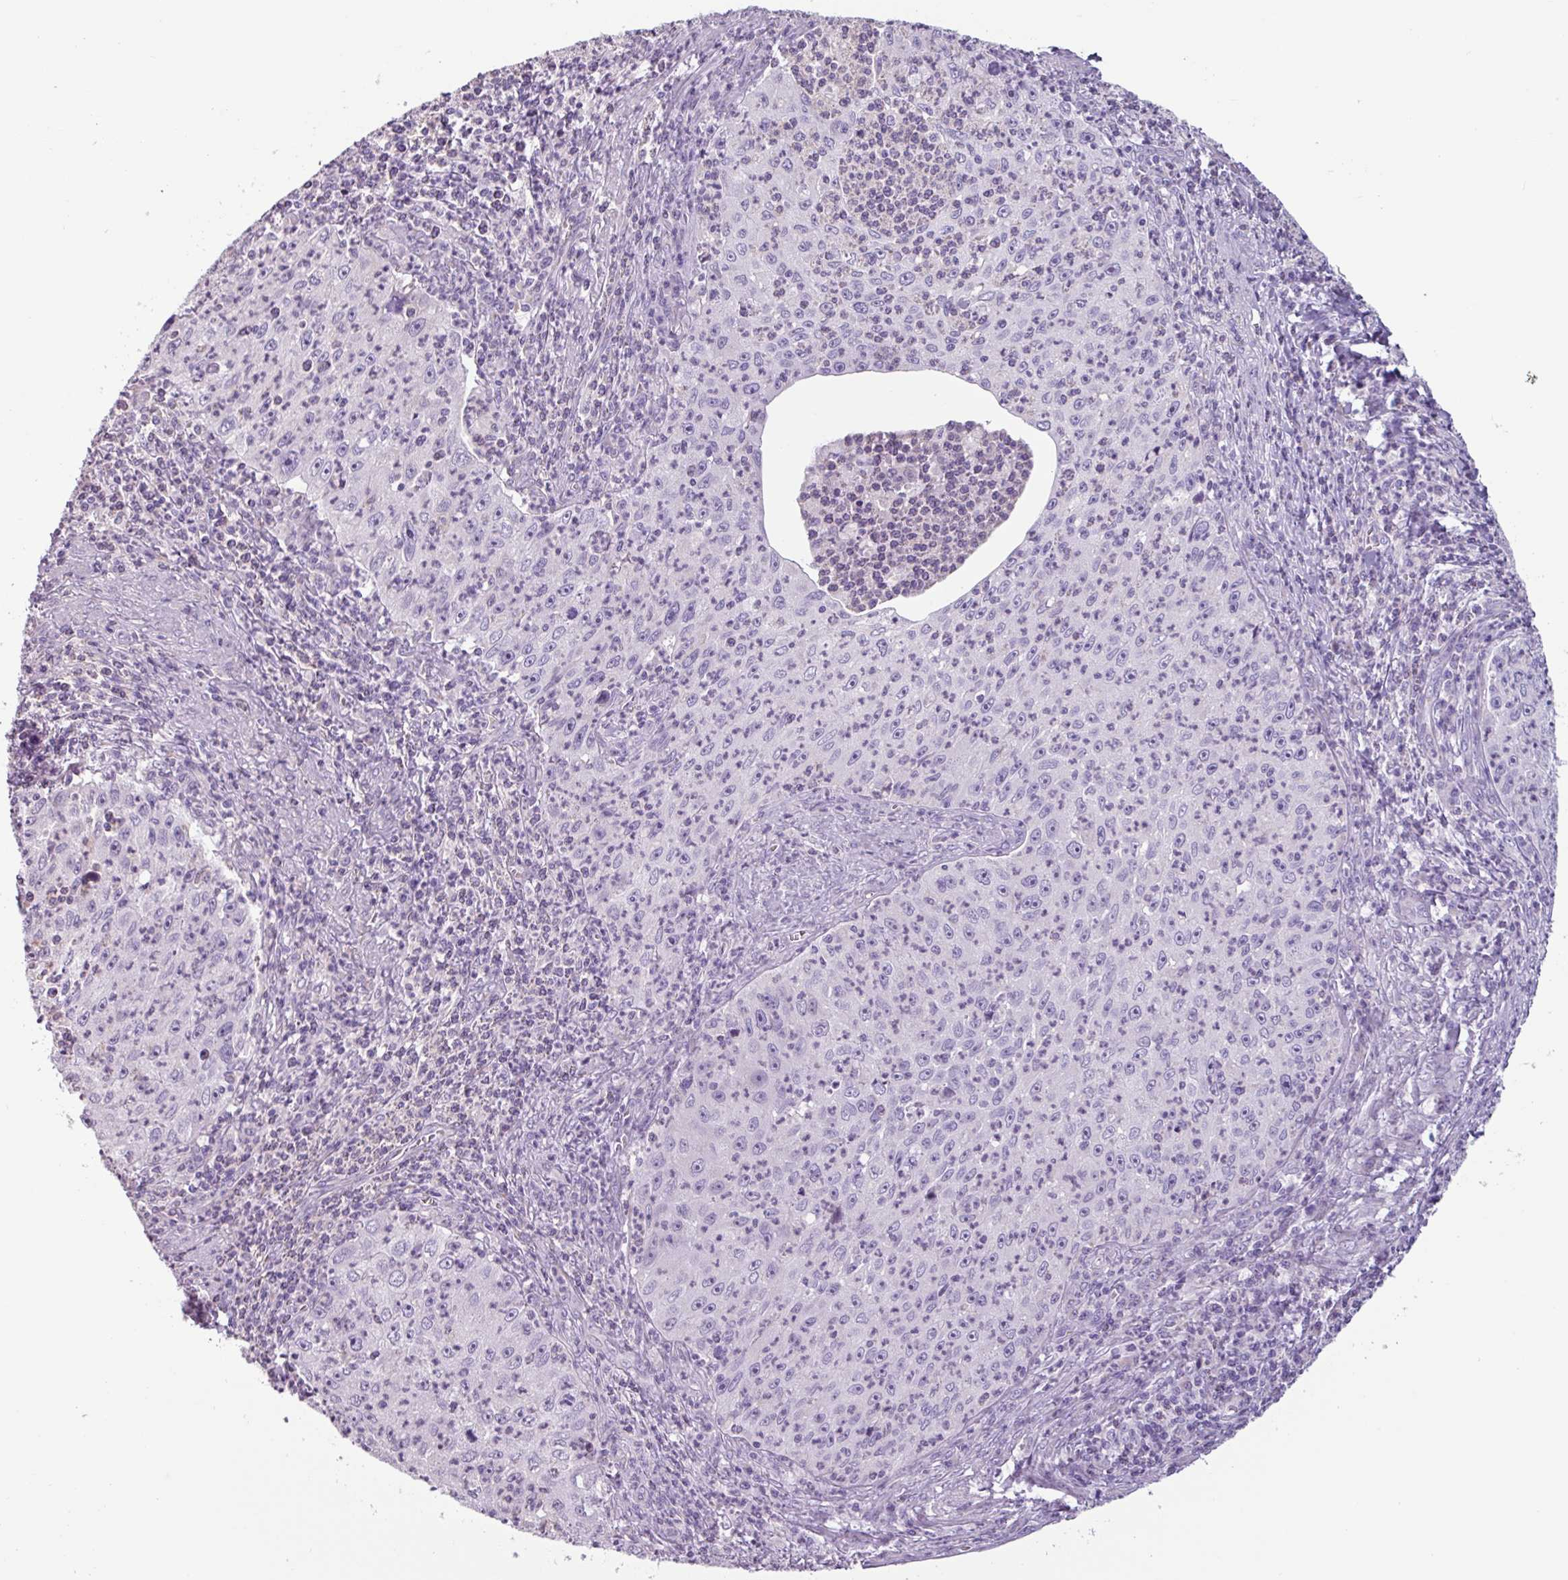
{"staining": {"intensity": "negative", "quantity": "none", "location": "none"}, "tissue": "cervical cancer", "cell_type": "Tumor cells", "image_type": "cancer", "snomed": [{"axis": "morphology", "description": "Squamous cell carcinoma, NOS"}, {"axis": "topography", "description": "Cervix"}], "caption": "The histopathology image displays no significant positivity in tumor cells of squamous cell carcinoma (cervical).", "gene": "ADGRE1", "patient": {"sex": "female", "age": 30}}